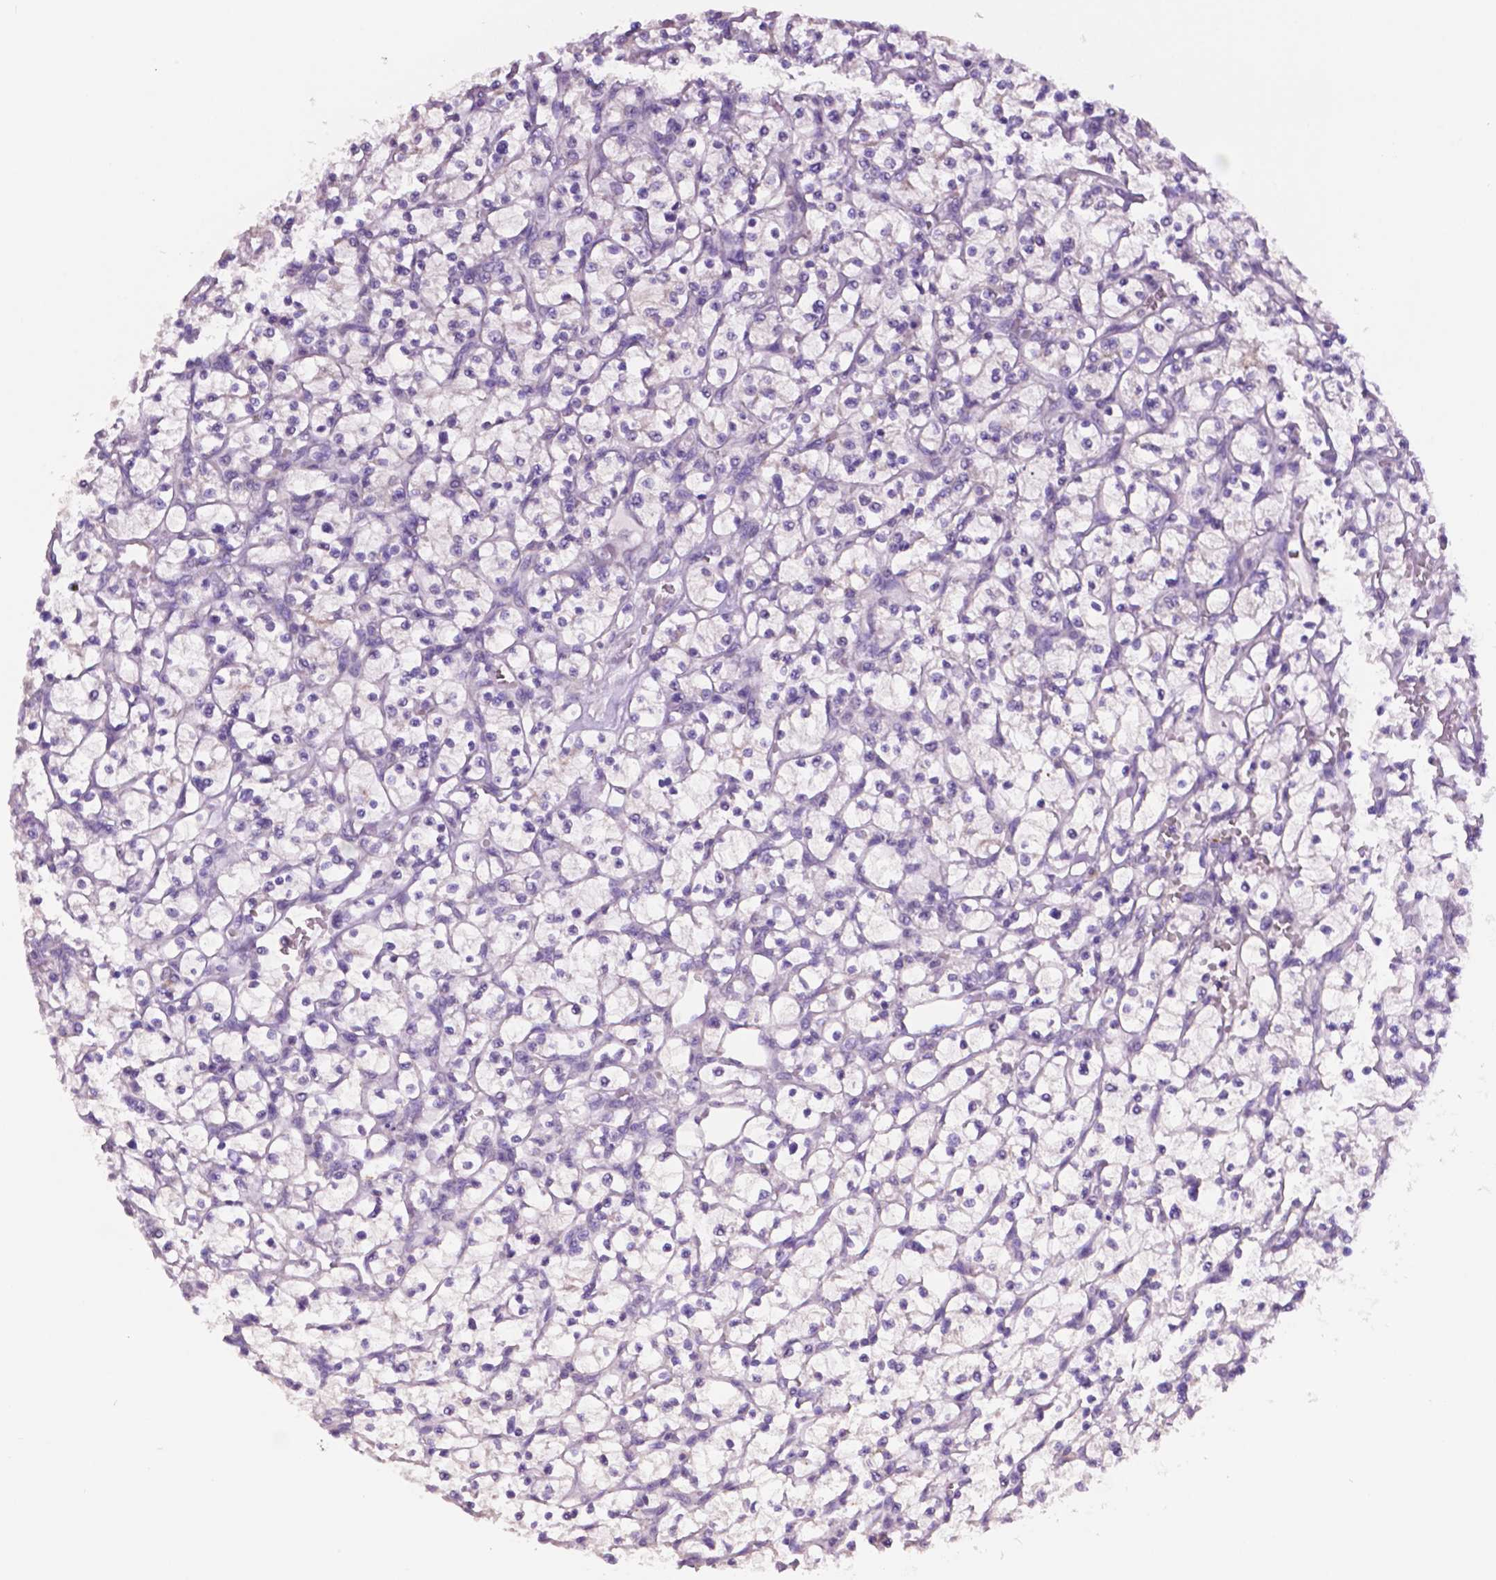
{"staining": {"intensity": "negative", "quantity": "none", "location": "none"}, "tissue": "renal cancer", "cell_type": "Tumor cells", "image_type": "cancer", "snomed": [{"axis": "morphology", "description": "Adenocarcinoma, NOS"}, {"axis": "topography", "description": "Kidney"}], "caption": "Tumor cells show no significant protein positivity in renal cancer.", "gene": "PRPS2", "patient": {"sex": "female", "age": 64}}